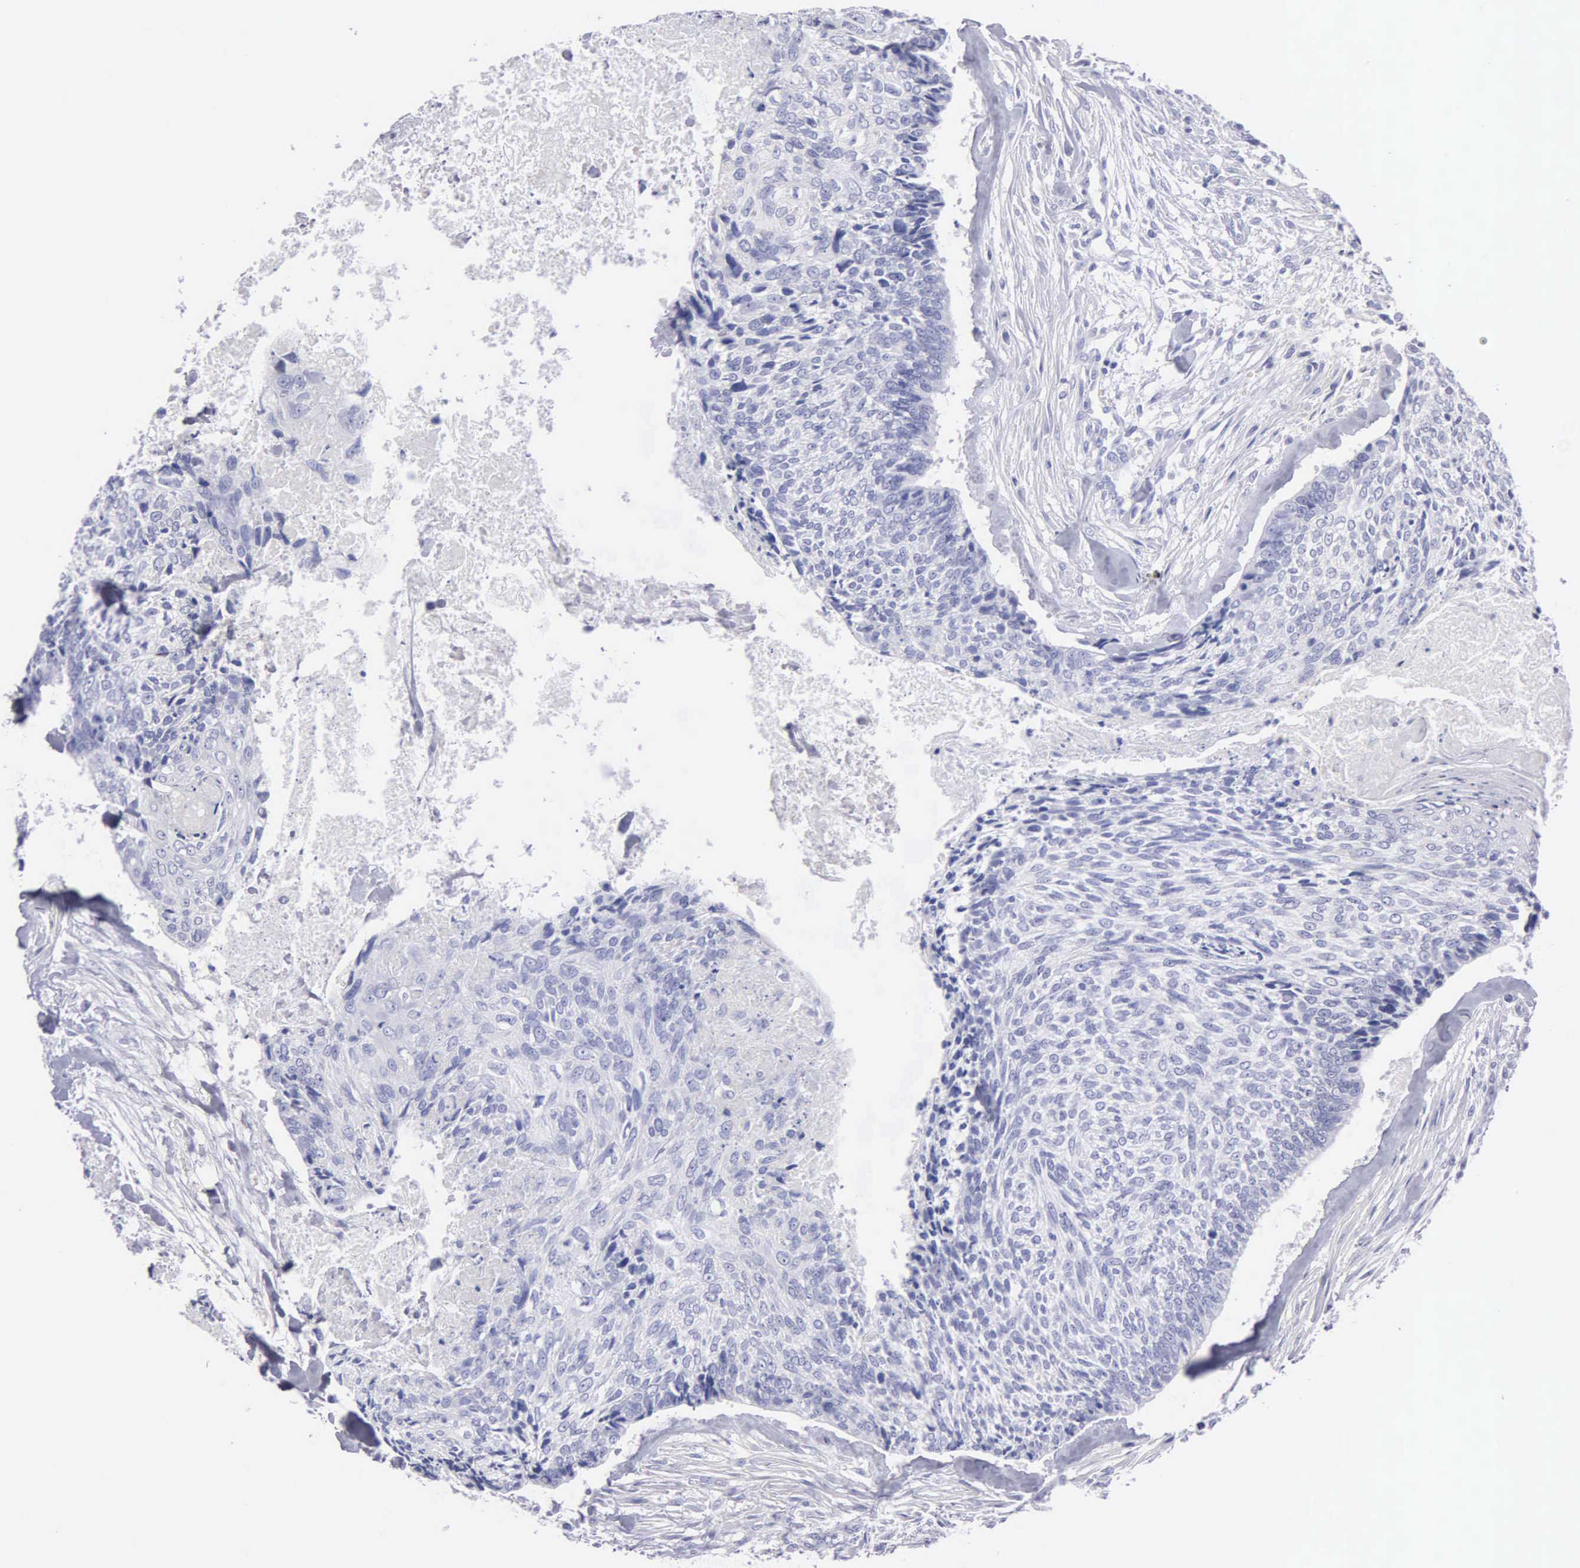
{"staining": {"intensity": "negative", "quantity": "none", "location": "none"}, "tissue": "head and neck cancer", "cell_type": "Tumor cells", "image_type": "cancer", "snomed": [{"axis": "morphology", "description": "Squamous cell carcinoma, NOS"}, {"axis": "topography", "description": "Salivary gland"}, {"axis": "topography", "description": "Head-Neck"}], "caption": "Immunohistochemical staining of human head and neck cancer (squamous cell carcinoma) reveals no significant staining in tumor cells.", "gene": "FBLN5", "patient": {"sex": "male", "age": 70}}